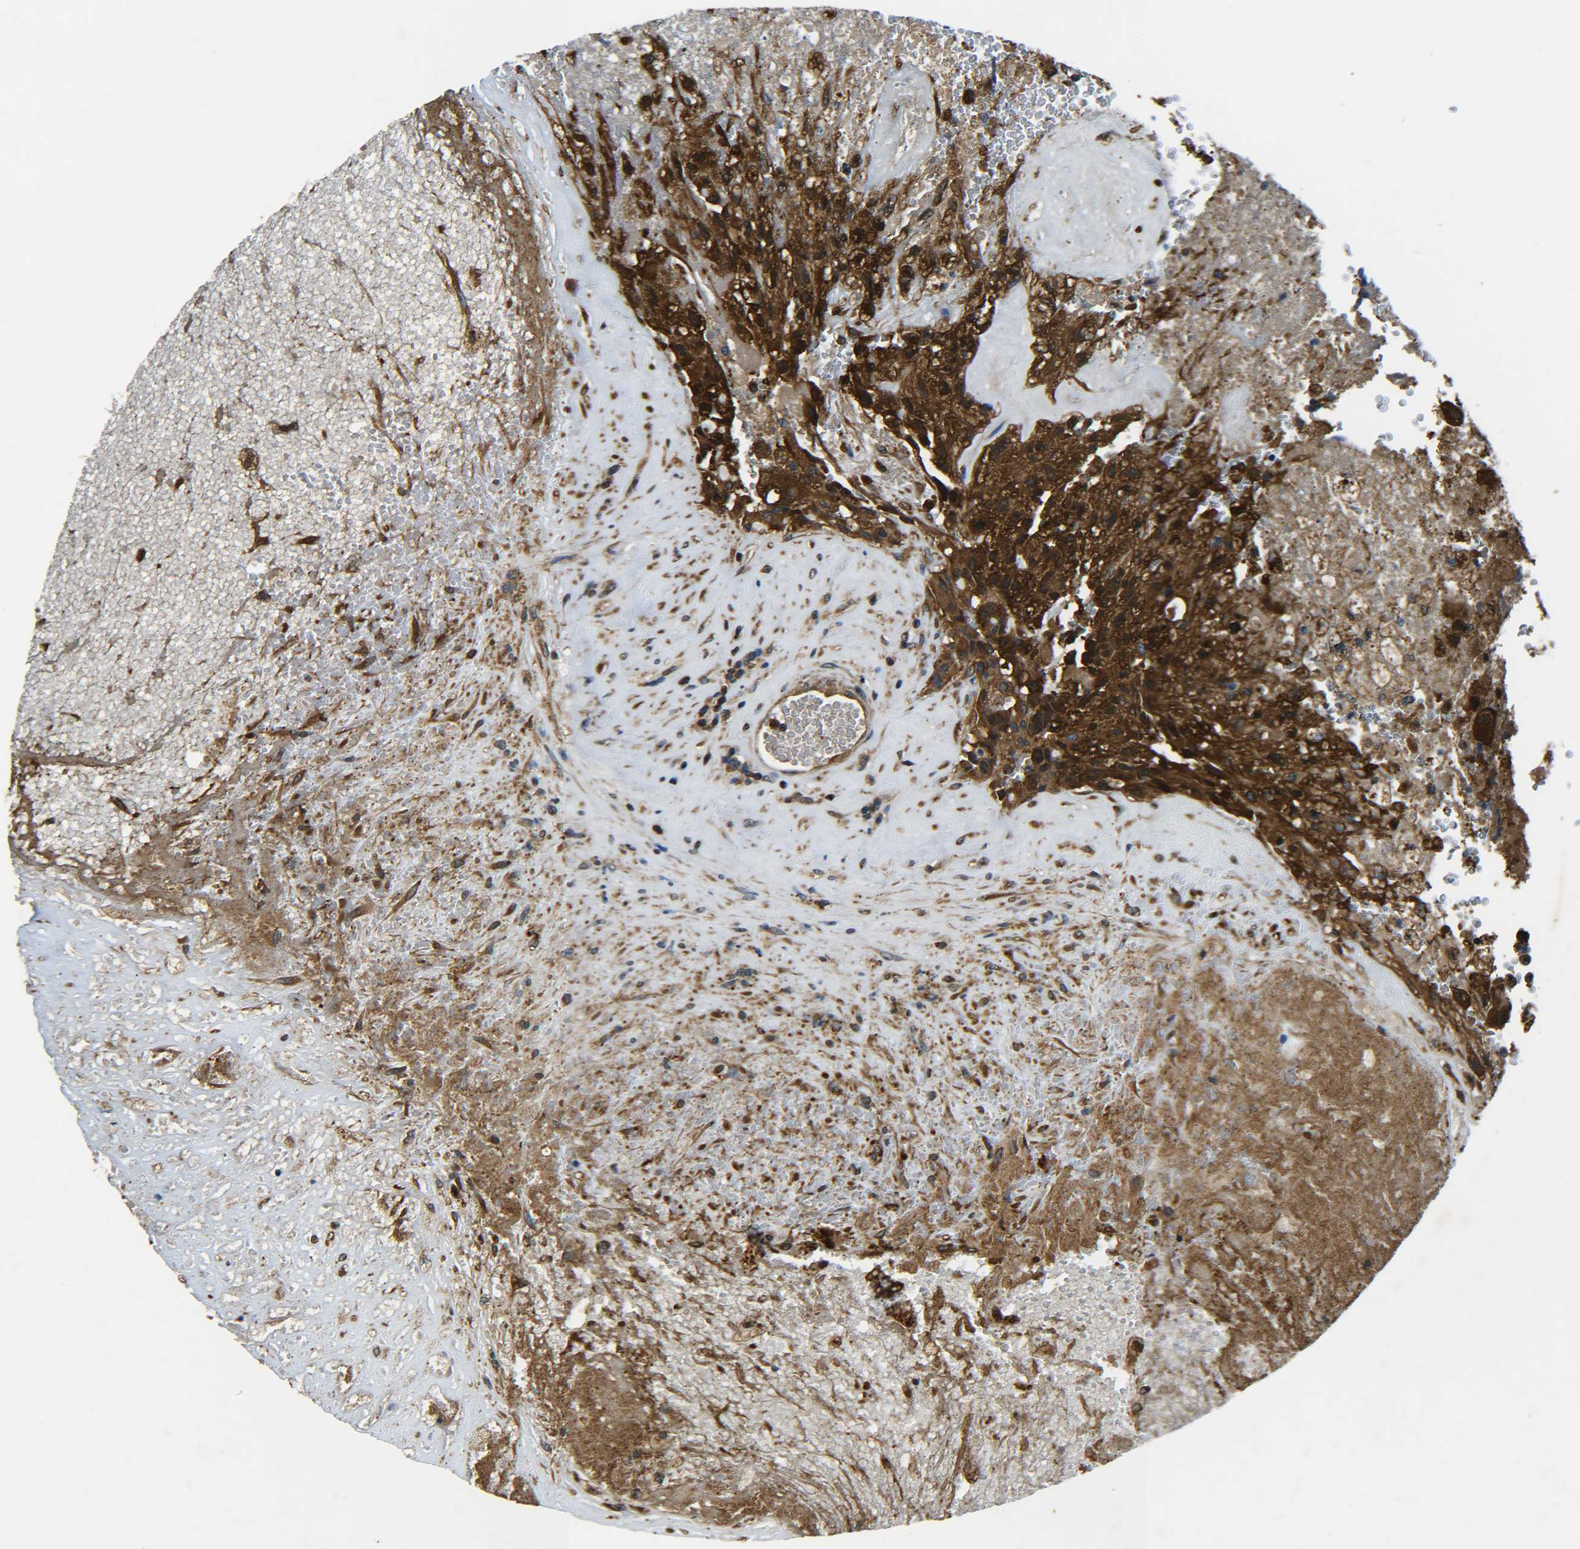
{"staining": {"intensity": "strong", "quantity": ">75%", "location": "cytoplasmic/membranous"}, "tissue": "glioma", "cell_type": "Tumor cells", "image_type": "cancer", "snomed": [{"axis": "morphology", "description": "Normal tissue, NOS"}, {"axis": "morphology", "description": "Glioma, malignant, High grade"}, {"axis": "topography", "description": "Cerebral cortex"}], "caption": "This photomicrograph demonstrates malignant glioma (high-grade) stained with IHC to label a protein in brown. The cytoplasmic/membranous of tumor cells show strong positivity for the protein. Nuclei are counter-stained blue.", "gene": "PREB", "patient": {"sex": "male", "age": 56}}